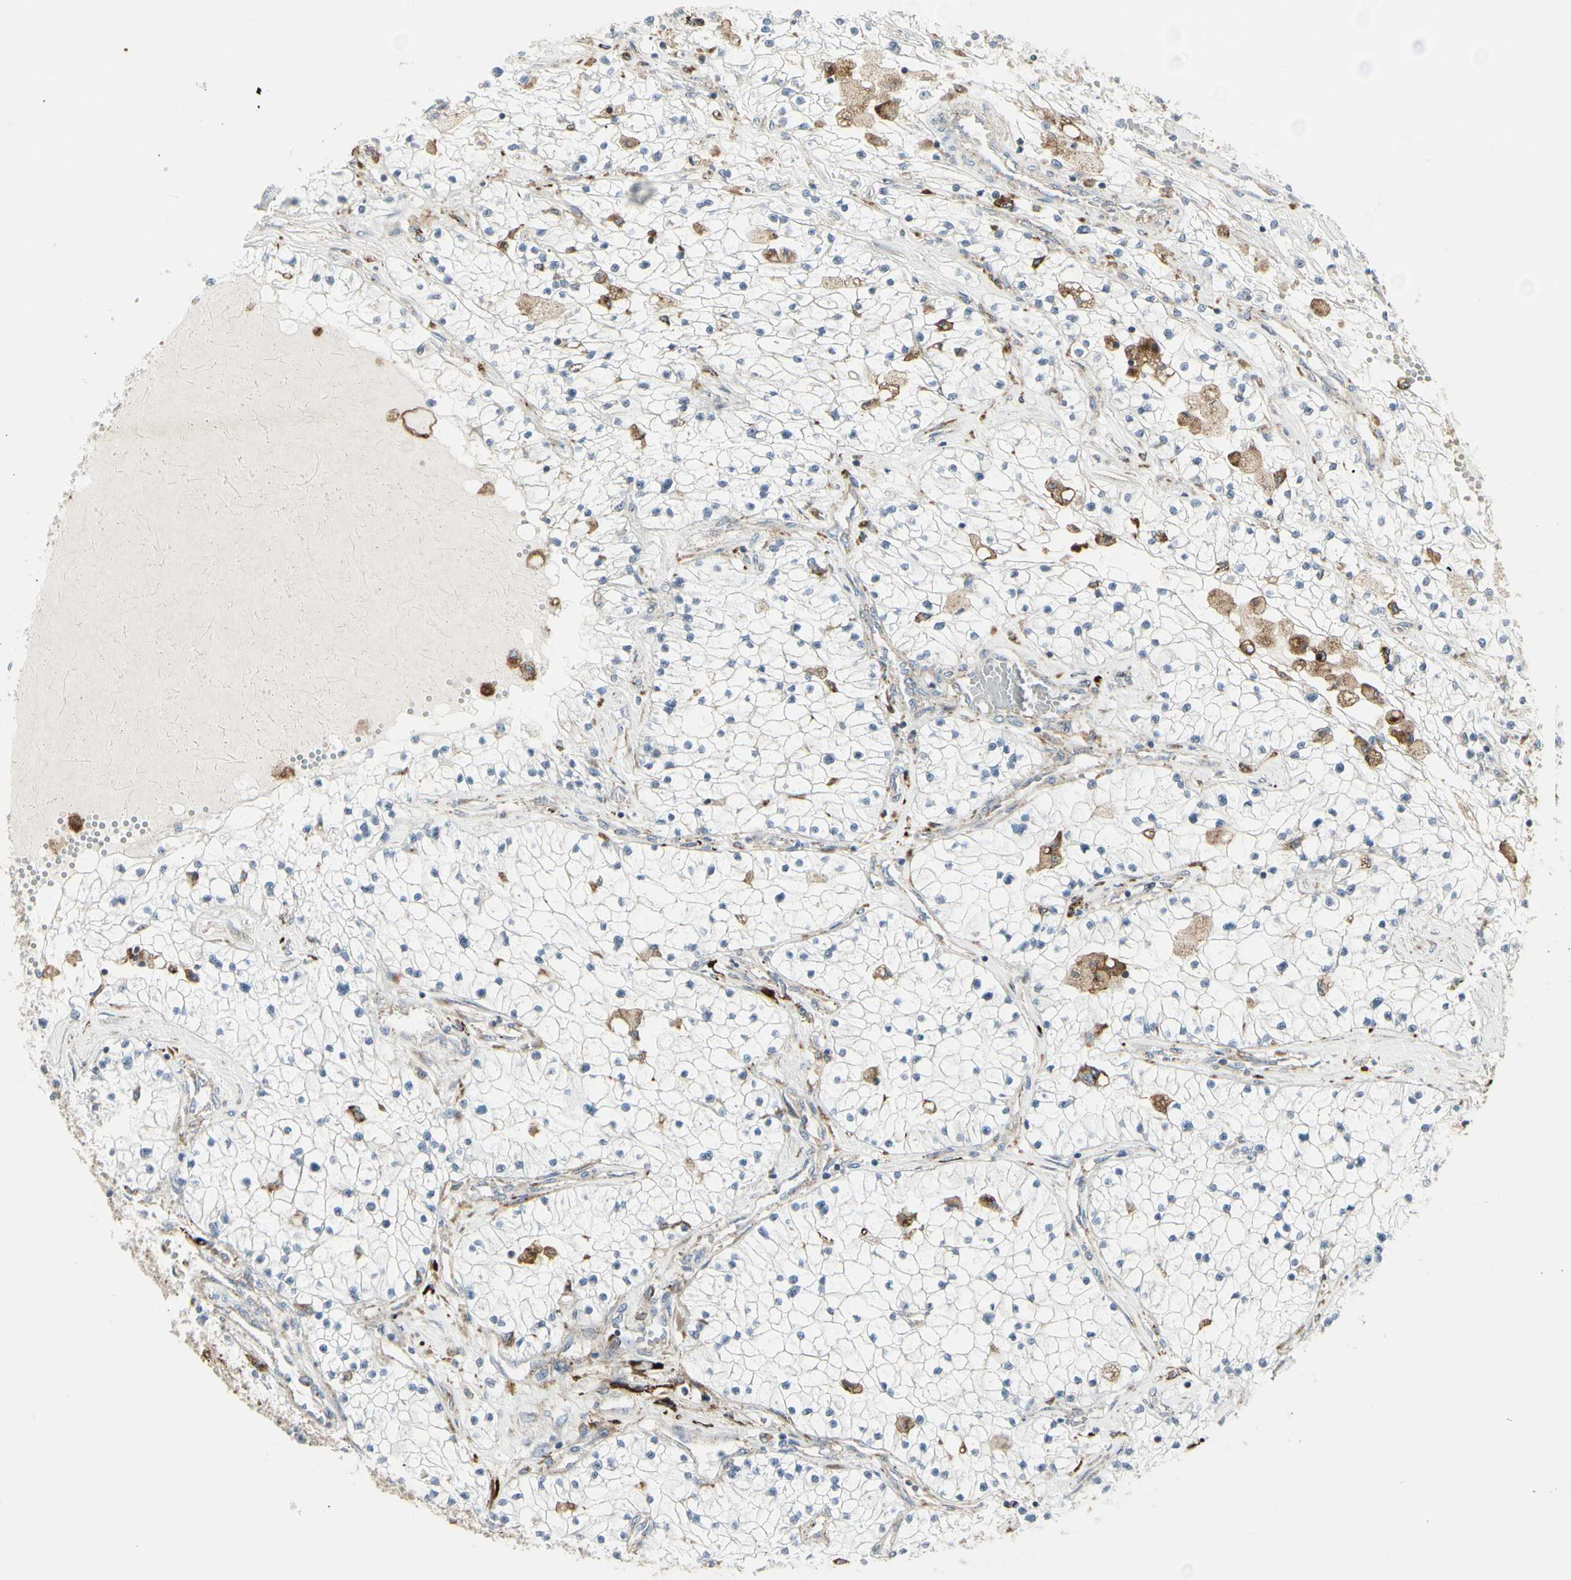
{"staining": {"intensity": "negative", "quantity": "none", "location": "none"}, "tissue": "renal cancer", "cell_type": "Tumor cells", "image_type": "cancer", "snomed": [{"axis": "morphology", "description": "Adenocarcinoma, NOS"}, {"axis": "topography", "description": "Kidney"}], "caption": "Protein analysis of renal adenocarcinoma exhibits no significant staining in tumor cells. The staining is performed using DAB brown chromogen with nuclei counter-stained in using hematoxylin.", "gene": "ATP6V1B2", "patient": {"sex": "male", "age": 68}}